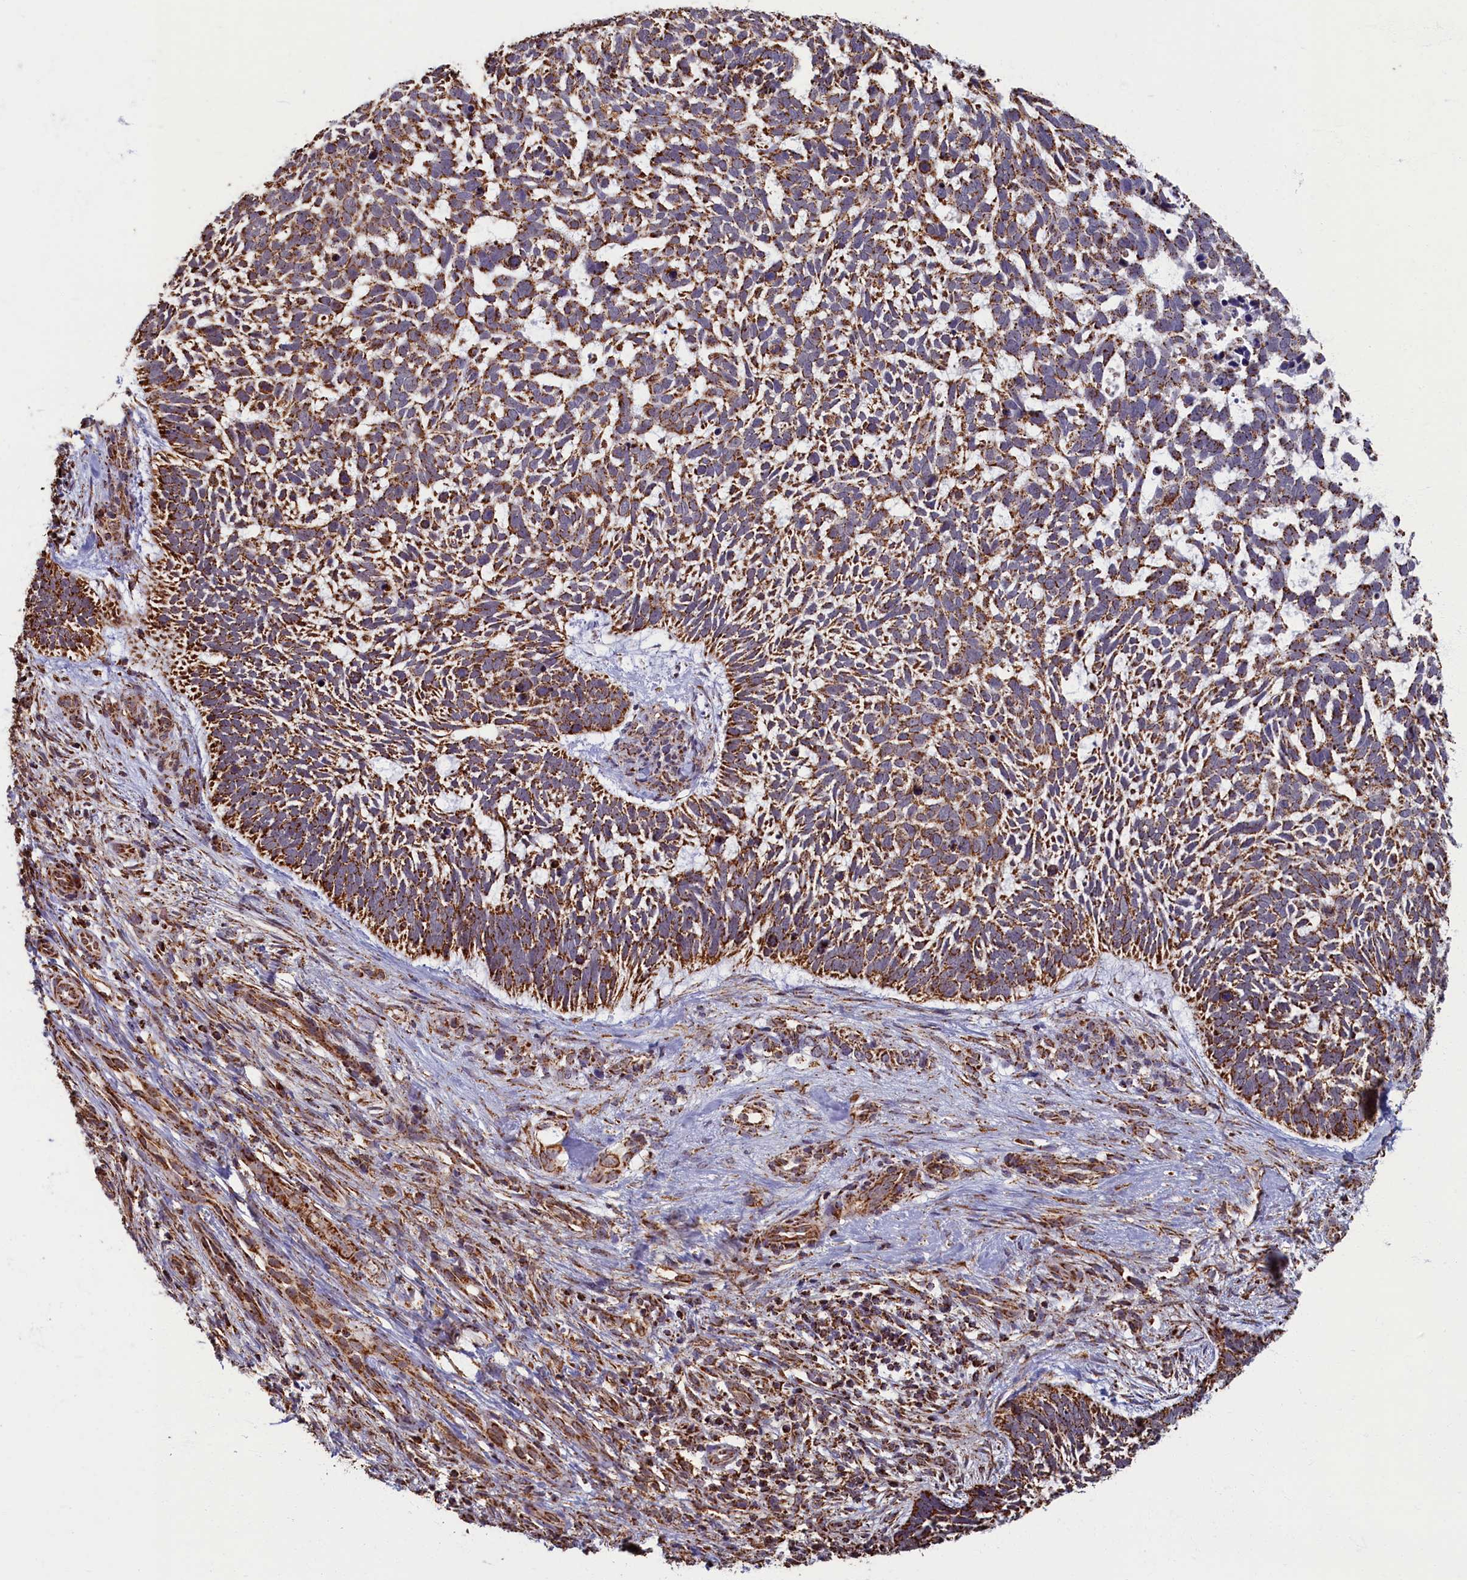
{"staining": {"intensity": "moderate", "quantity": ">75%", "location": "cytoplasmic/membranous"}, "tissue": "skin cancer", "cell_type": "Tumor cells", "image_type": "cancer", "snomed": [{"axis": "morphology", "description": "Basal cell carcinoma"}, {"axis": "topography", "description": "Skin"}], "caption": "This is an image of immunohistochemistry staining of skin basal cell carcinoma, which shows moderate positivity in the cytoplasmic/membranous of tumor cells.", "gene": "SPR", "patient": {"sex": "male", "age": 88}}